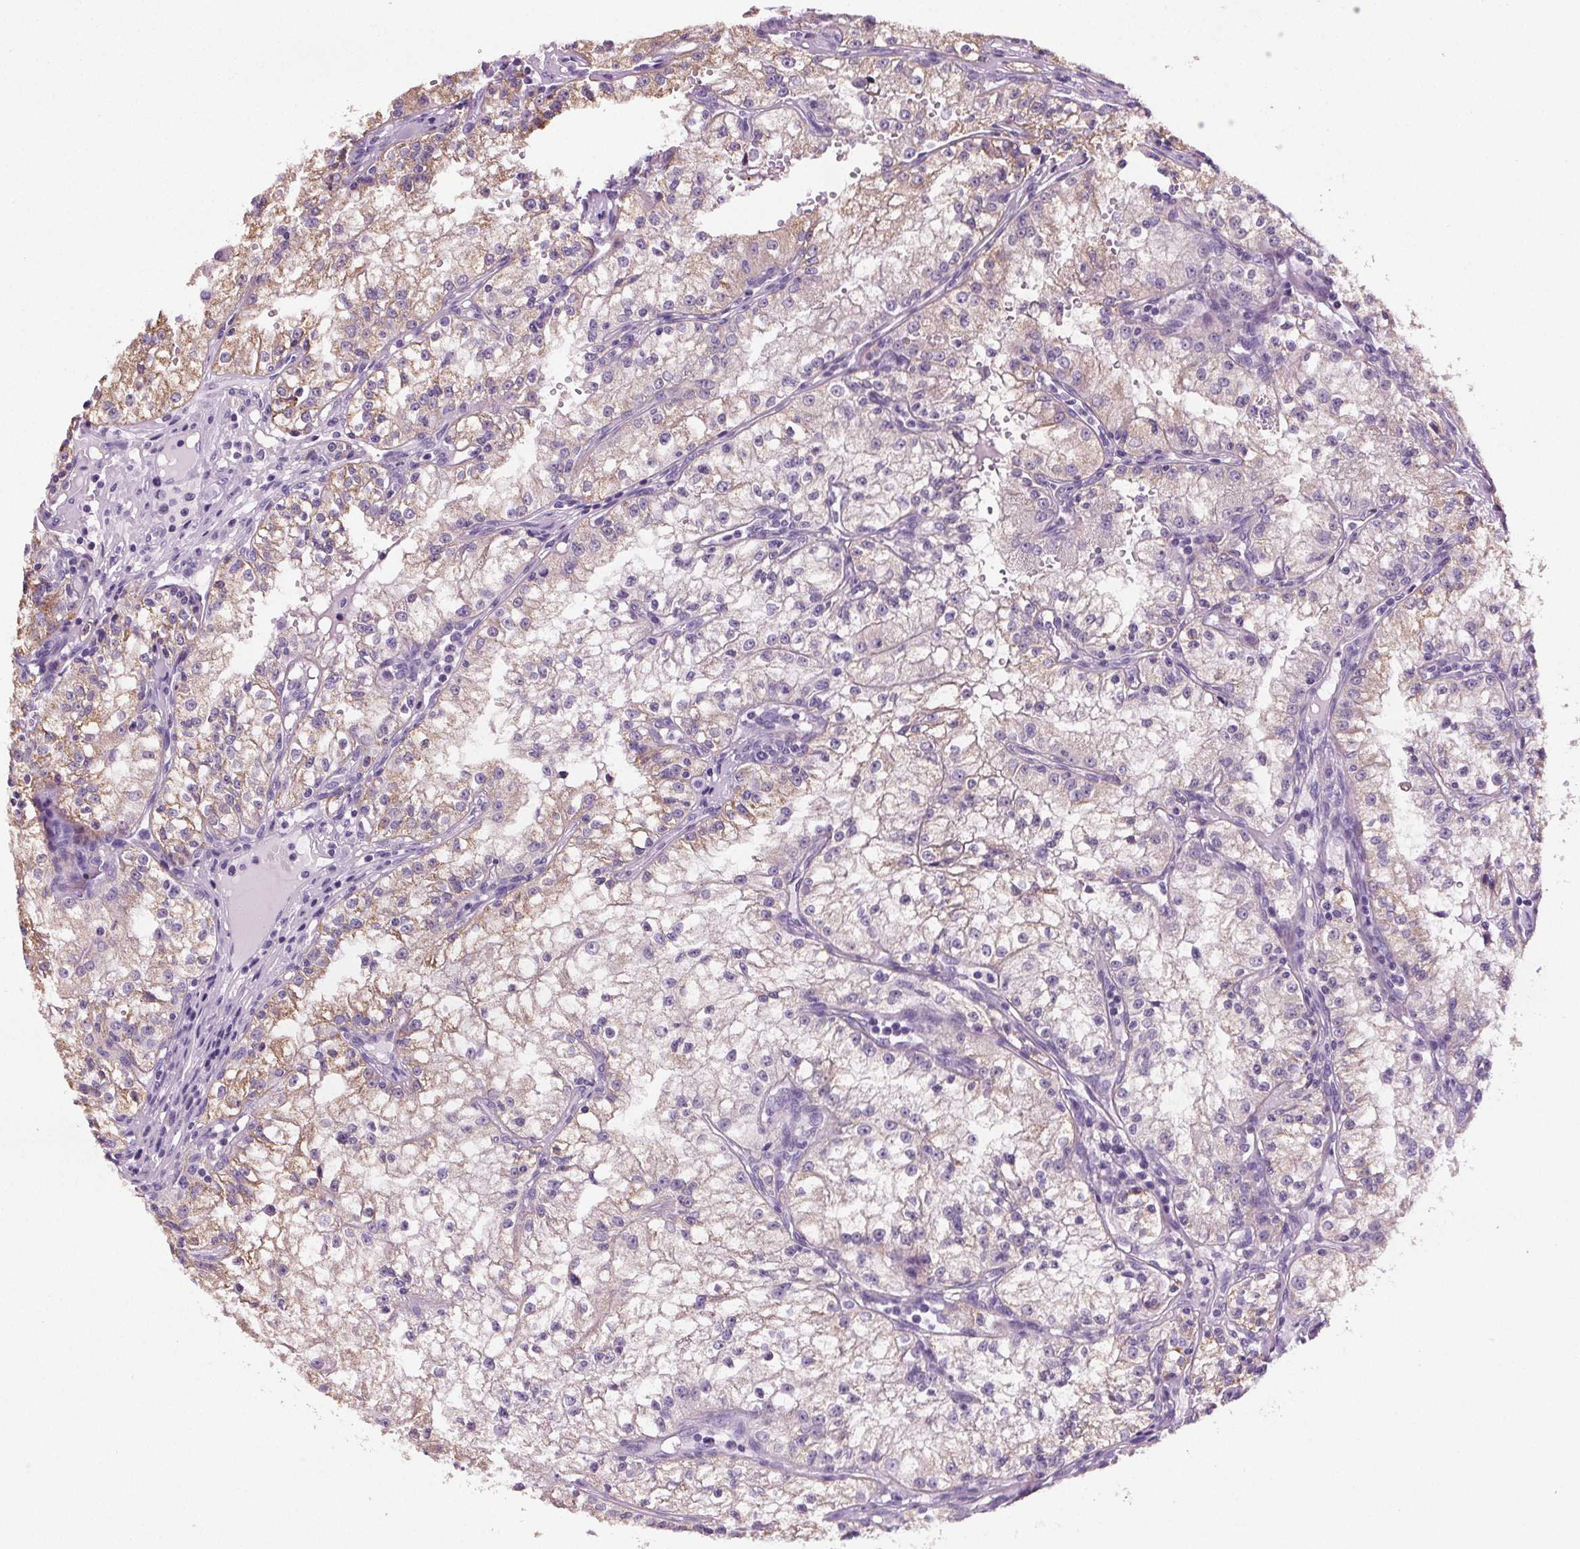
{"staining": {"intensity": "moderate", "quantity": "25%-75%", "location": "cytoplasmic/membranous"}, "tissue": "renal cancer", "cell_type": "Tumor cells", "image_type": "cancer", "snomed": [{"axis": "morphology", "description": "Adenocarcinoma, NOS"}, {"axis": "topography", "description": "Kidney"}], "caption": "A photomicrograph of human adenocarcinoma (renal) stained for a protein shows moderate cytoplasmic/membranous brown staining in tumor cells.", "gene": "GPIHBP1", "patient": {"sex": "male", "age": 36}}